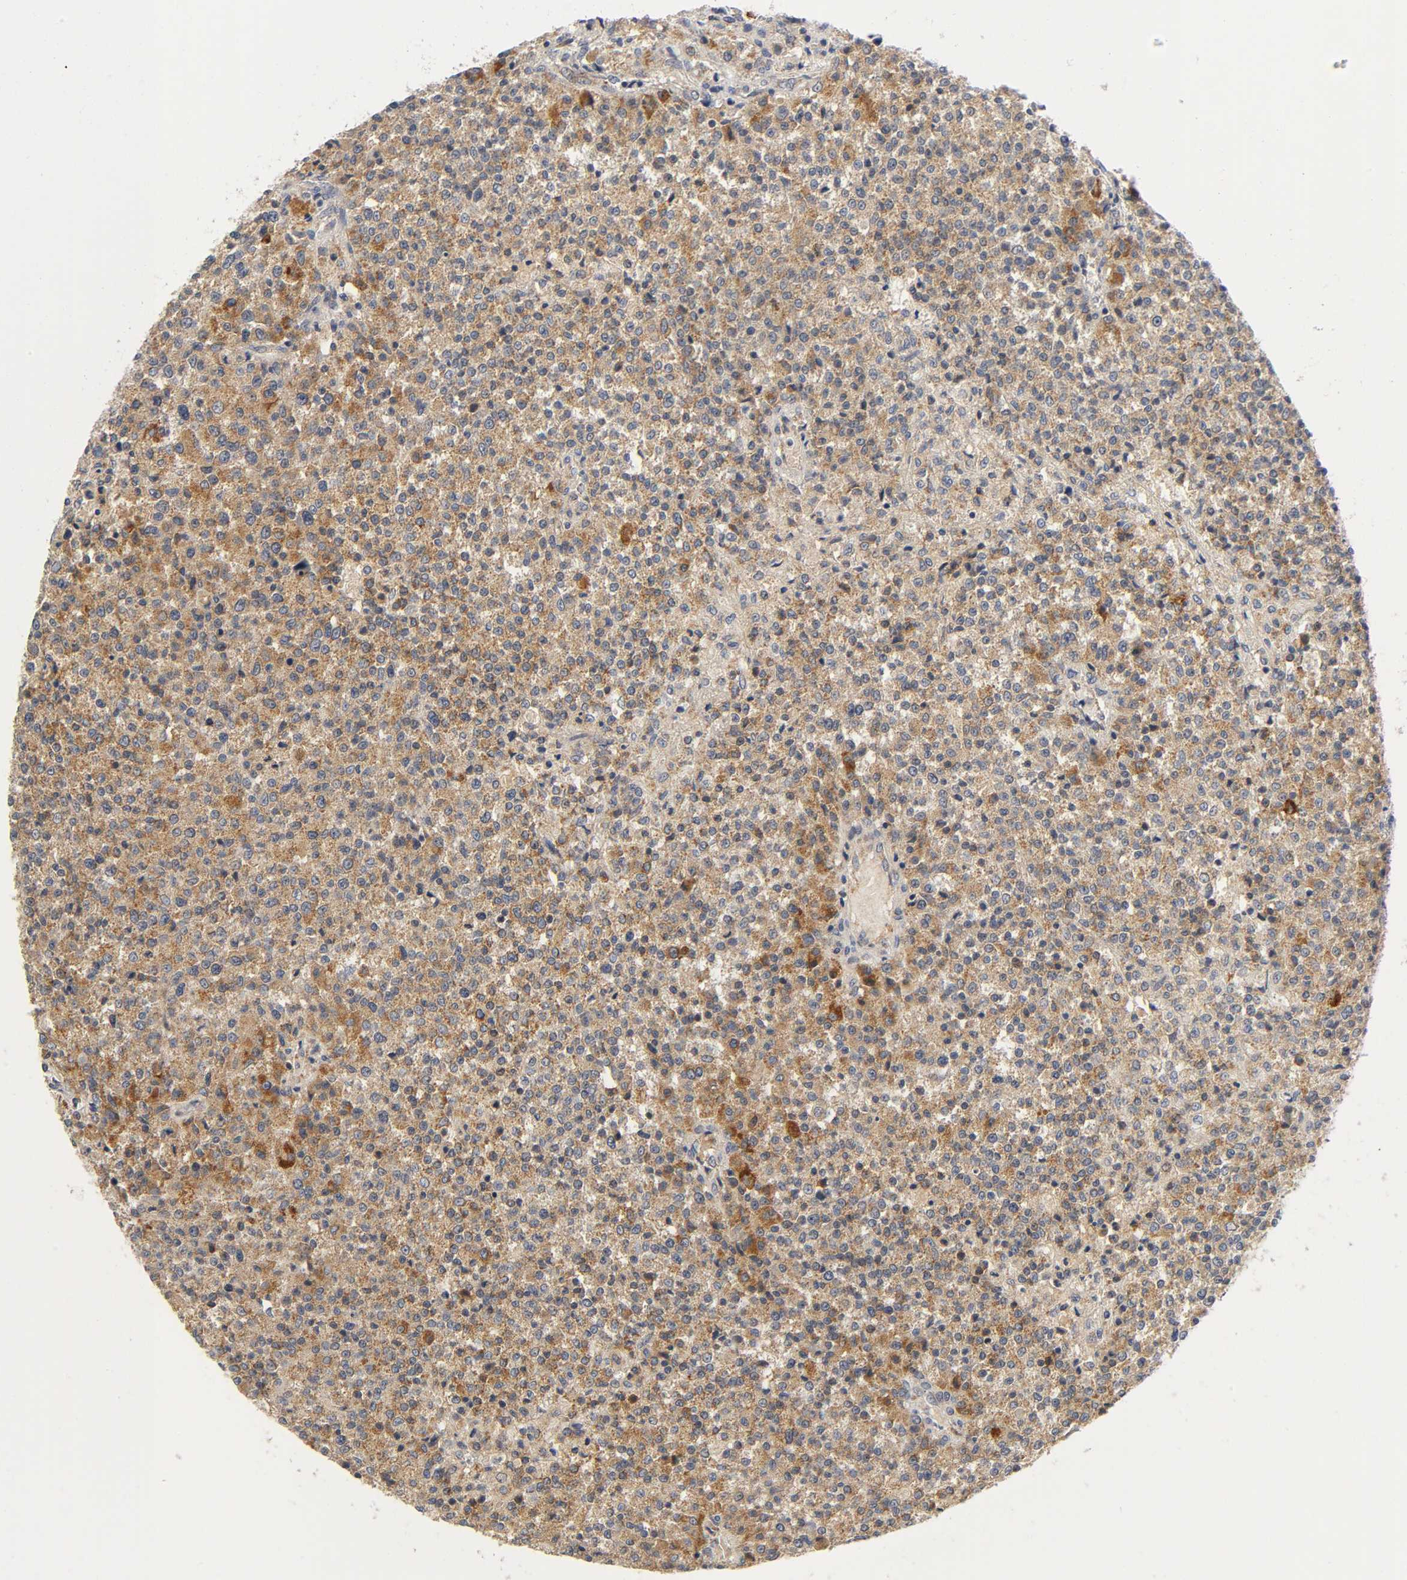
{"staining": {"intensity": "weak", "quantity": ">75%", "location": "cytoplasmic/membranous"}, "tissue": "testis cancer", "cell_type": "Tumor cells", "image_type": "cancer", "snomed": [{"axis": "morphology", "description": "Seminoma, NOS"}, {"axis": "topography", "description": "Testis"}], "caption": "DAB (3,3'-diaminobenzidine) immunohistochemical staining of testis seminoma displays weak cytoplasmic/membranous protein expression in about >75% of tumor cells.", "gene": "NRP1", "patient": {"sex": "male", "age": 59}}